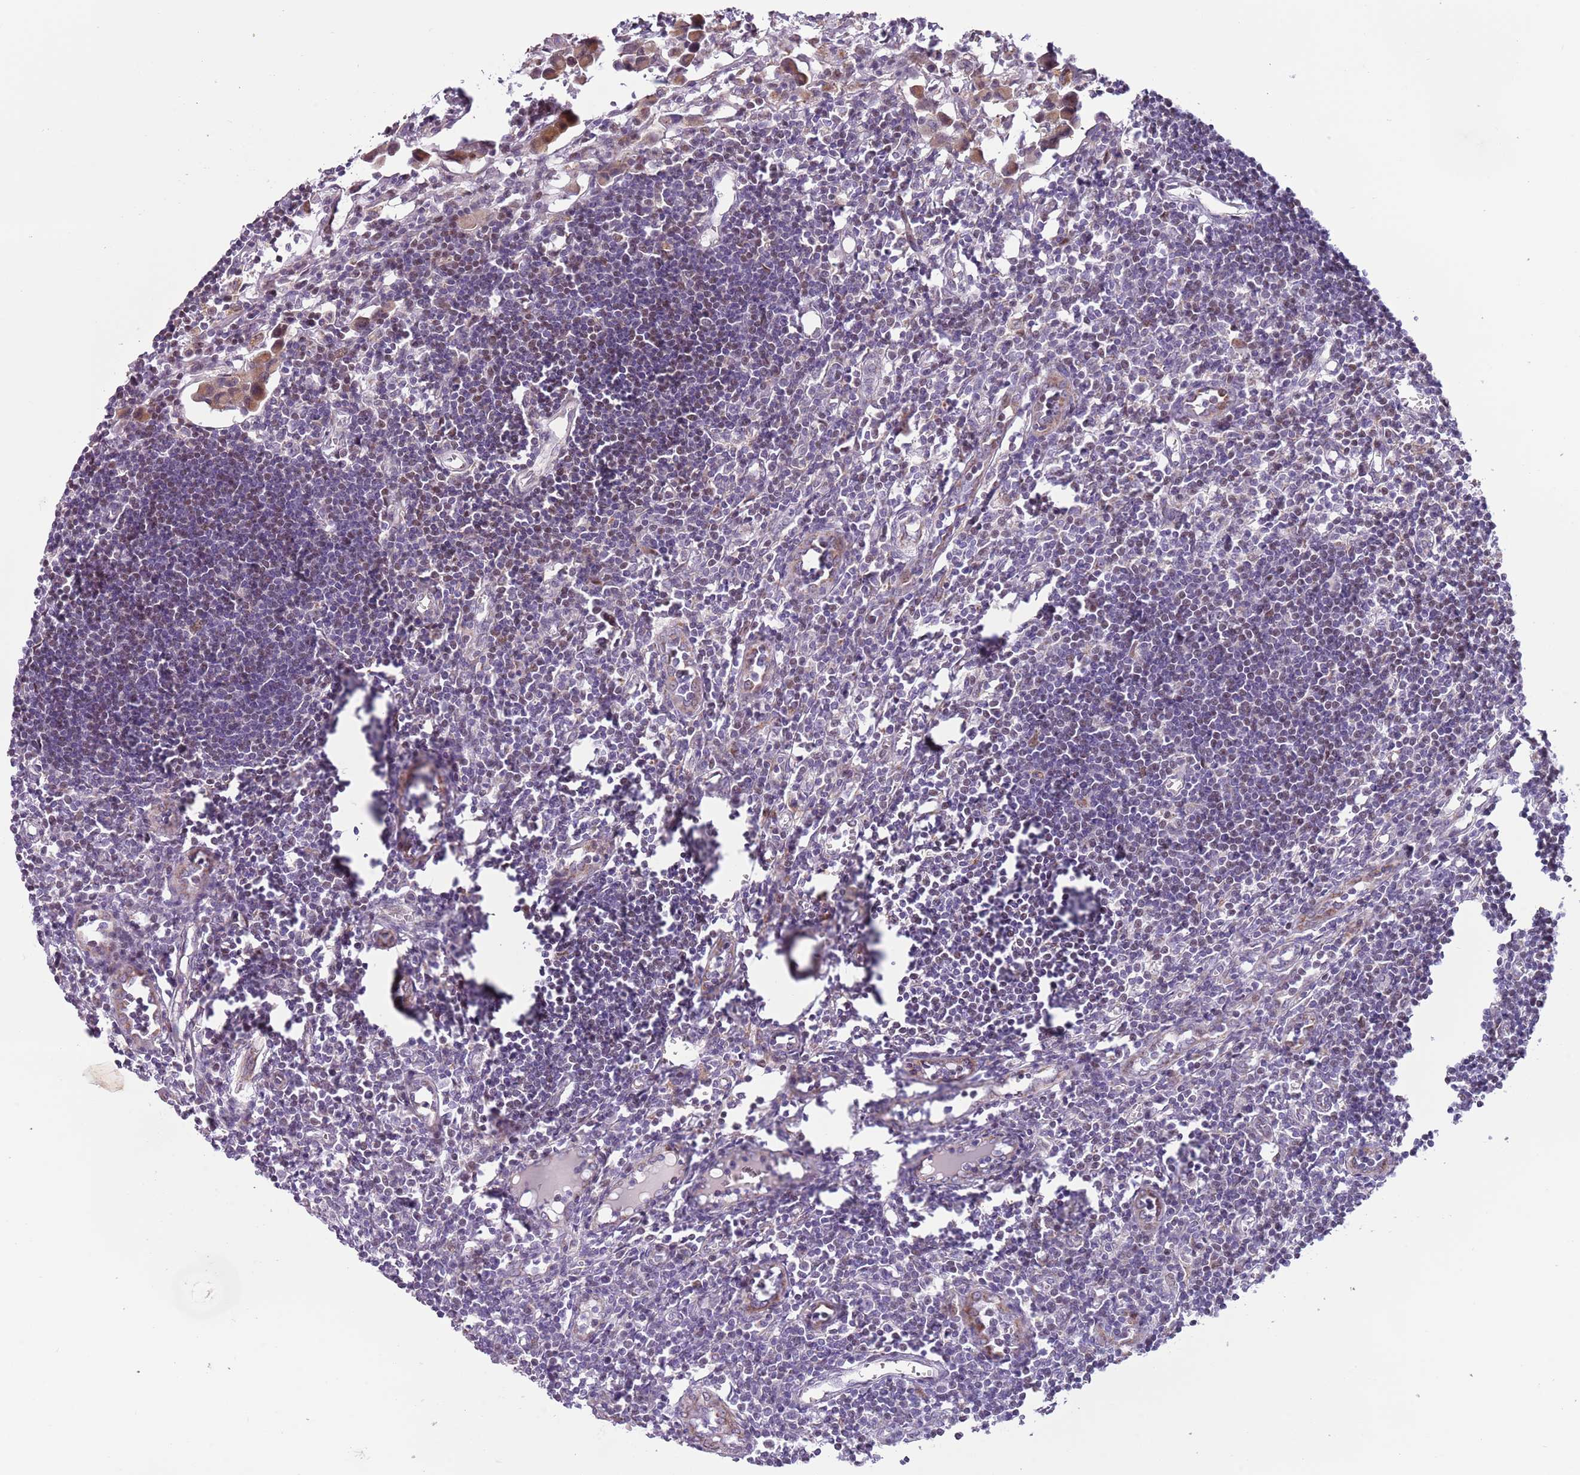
{"staining": {"intensity": "weak", "quantity": "<25%", "location": "nuclear"}, "tissue": "lymph node", "cell_type": "Germinal center cells", "image_type": "normal", "snomed": [{"axis": "morphology", "description": "Normal tissue, NOS"}, {"axis": "morphology", "description": "Malignant melanoma, Metastatic site"}, {"axis": "topography", "description": "Lymph node"}], "caption": "A photomicrograph of human lymph node is negative for staining in germinal center cells. (Brightfield microscopy of DAB (3,3'-diaminobenzidine) immunohistochemistry at high magnification).", "gene": "MLLT11", "patient": {"sex": "male", "age": 41}}